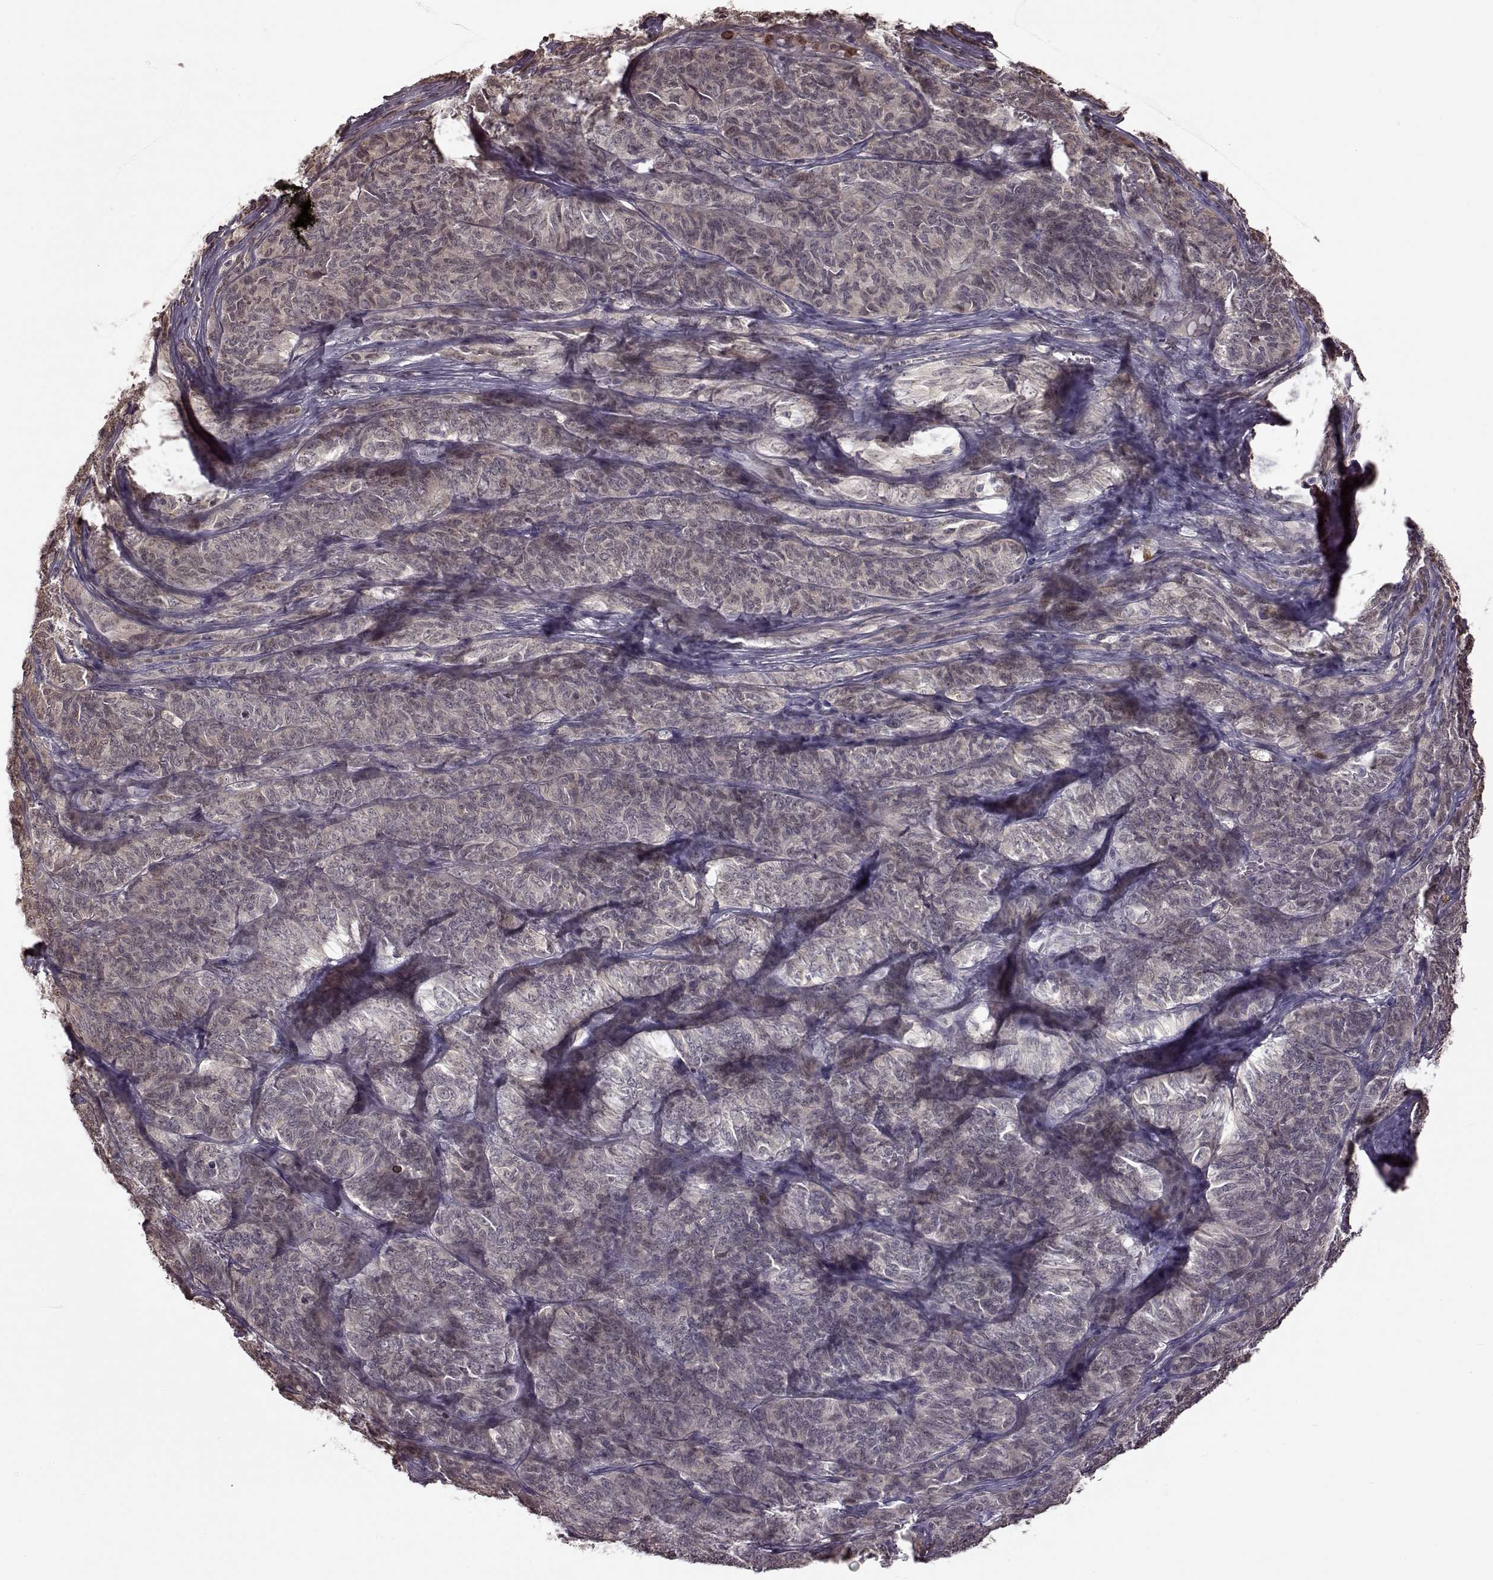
{"staining": {"intensity": "negative", "quantity": "none", "location": "none"}, "tissue": "ovarian cancer", "cell_type": "Tumor cells", "image_type": "cancer", "snomed": [{"axis": "morphology", "description": "Carcinoma, endometroid"}, {"axis": "topography", "description": "Ovary"}], "caption": "Immunohistochemical staining of ovarian cancer (endometroid carcinoma) exhibits no significant staining in tumor cells.", "gene": "CRB1", "patient": {"sex": "female", "age": 80}}